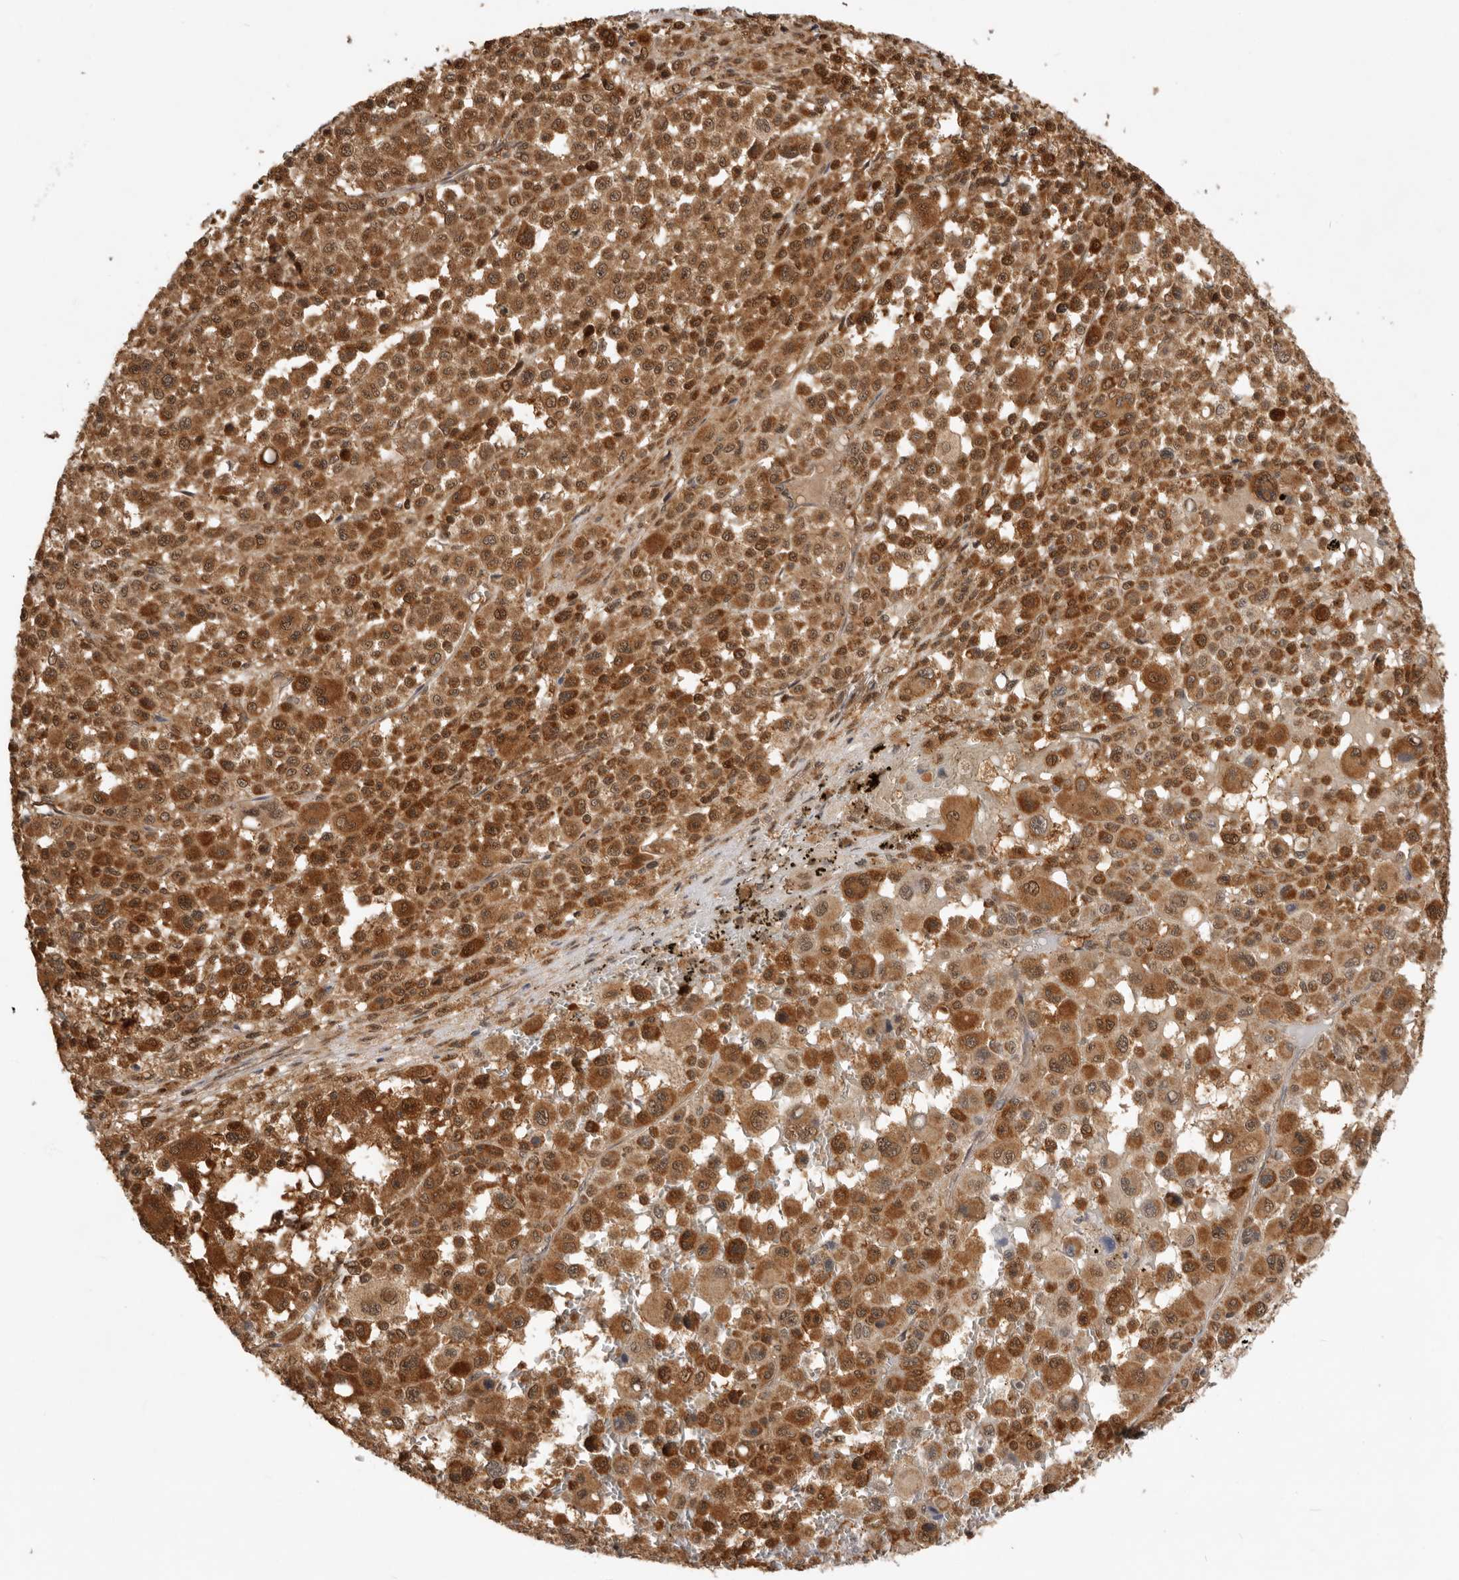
{"staining": {"intensity": "strong", "quantity": ">75%", "location": "cytoplasmic/membranous,nuclear"}, "tissue": "melanoma", "cell_type": "Tumor cells", "image_type": "cancer", "snomed": [{"axis": "morphology", "description": "Malignant melanoma, Metastatic site"}, {"axis": "topography", "description": "Skin"}], "caption": "Melanoma stained with a protein marker exhibits strong staining in tumor cells.", "gene": "ADPRS", "patient": {"sex": "female", "age": 74}}